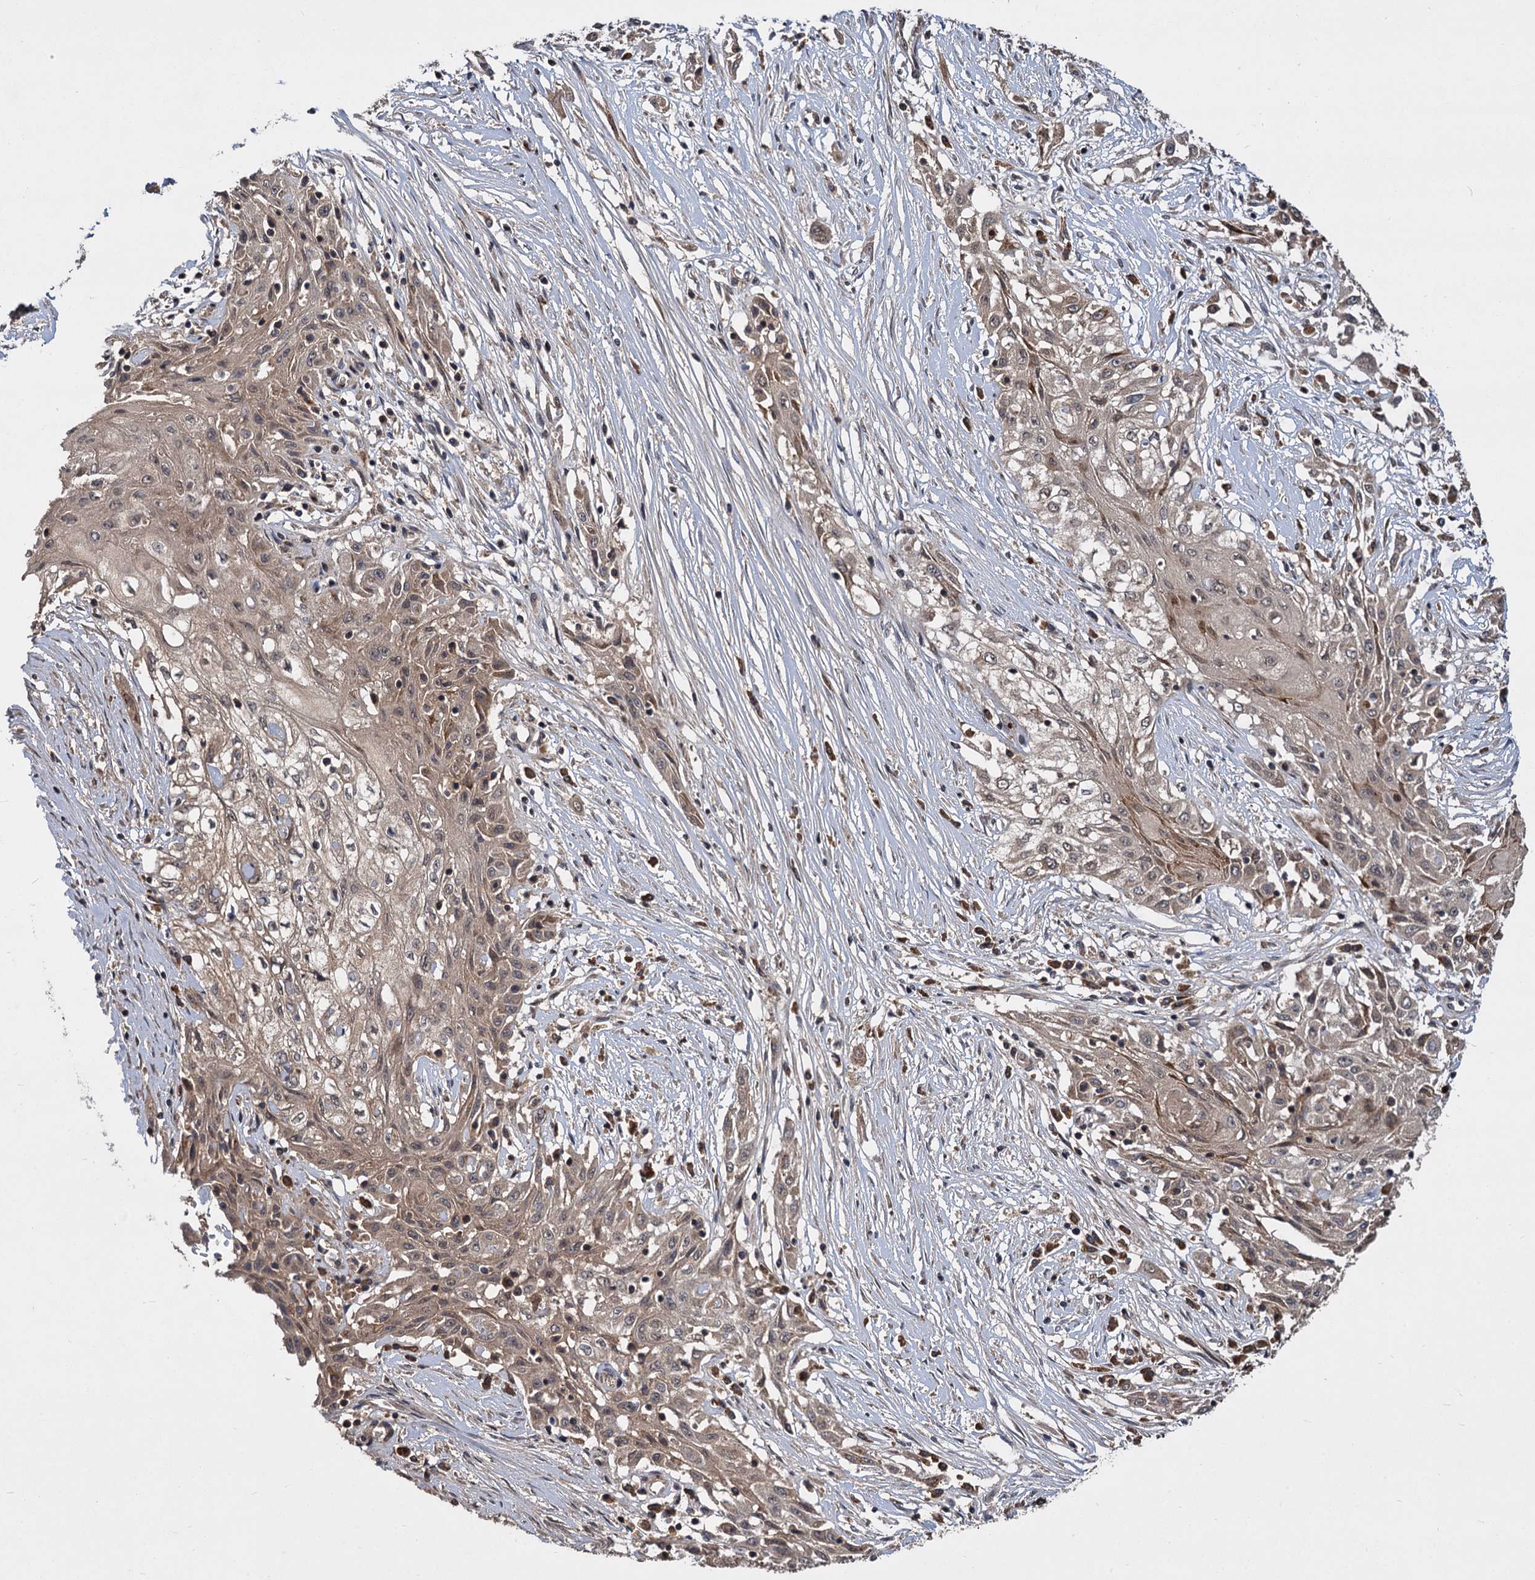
{"staining": {"intensity": "weak", "quantity": ">75%", "location": "cytoplasmic/membranous"}, "tissue": "skin cancer", "cell_type": "Tumor cells", "image_type": "cancer", "snomed": [{"axis": "morphology", "description": "Squamous cell carcinoma, NOS"}, {"axis": "morphology", "description": "Squamous cell carcinoma, metastatic, NOS"}, {"axis": "topography", "description": "Skin"}, {"axis": "topography", "description": "Lymph node"}], "caption": "A histopathology image of skin squamous cell carcinoma stained for a protein reveals weak cytoplasmic/membranous brown staining in tumor cells.", "gene": "INPPL1", "patient": {"sex": "male", "age": 75}}